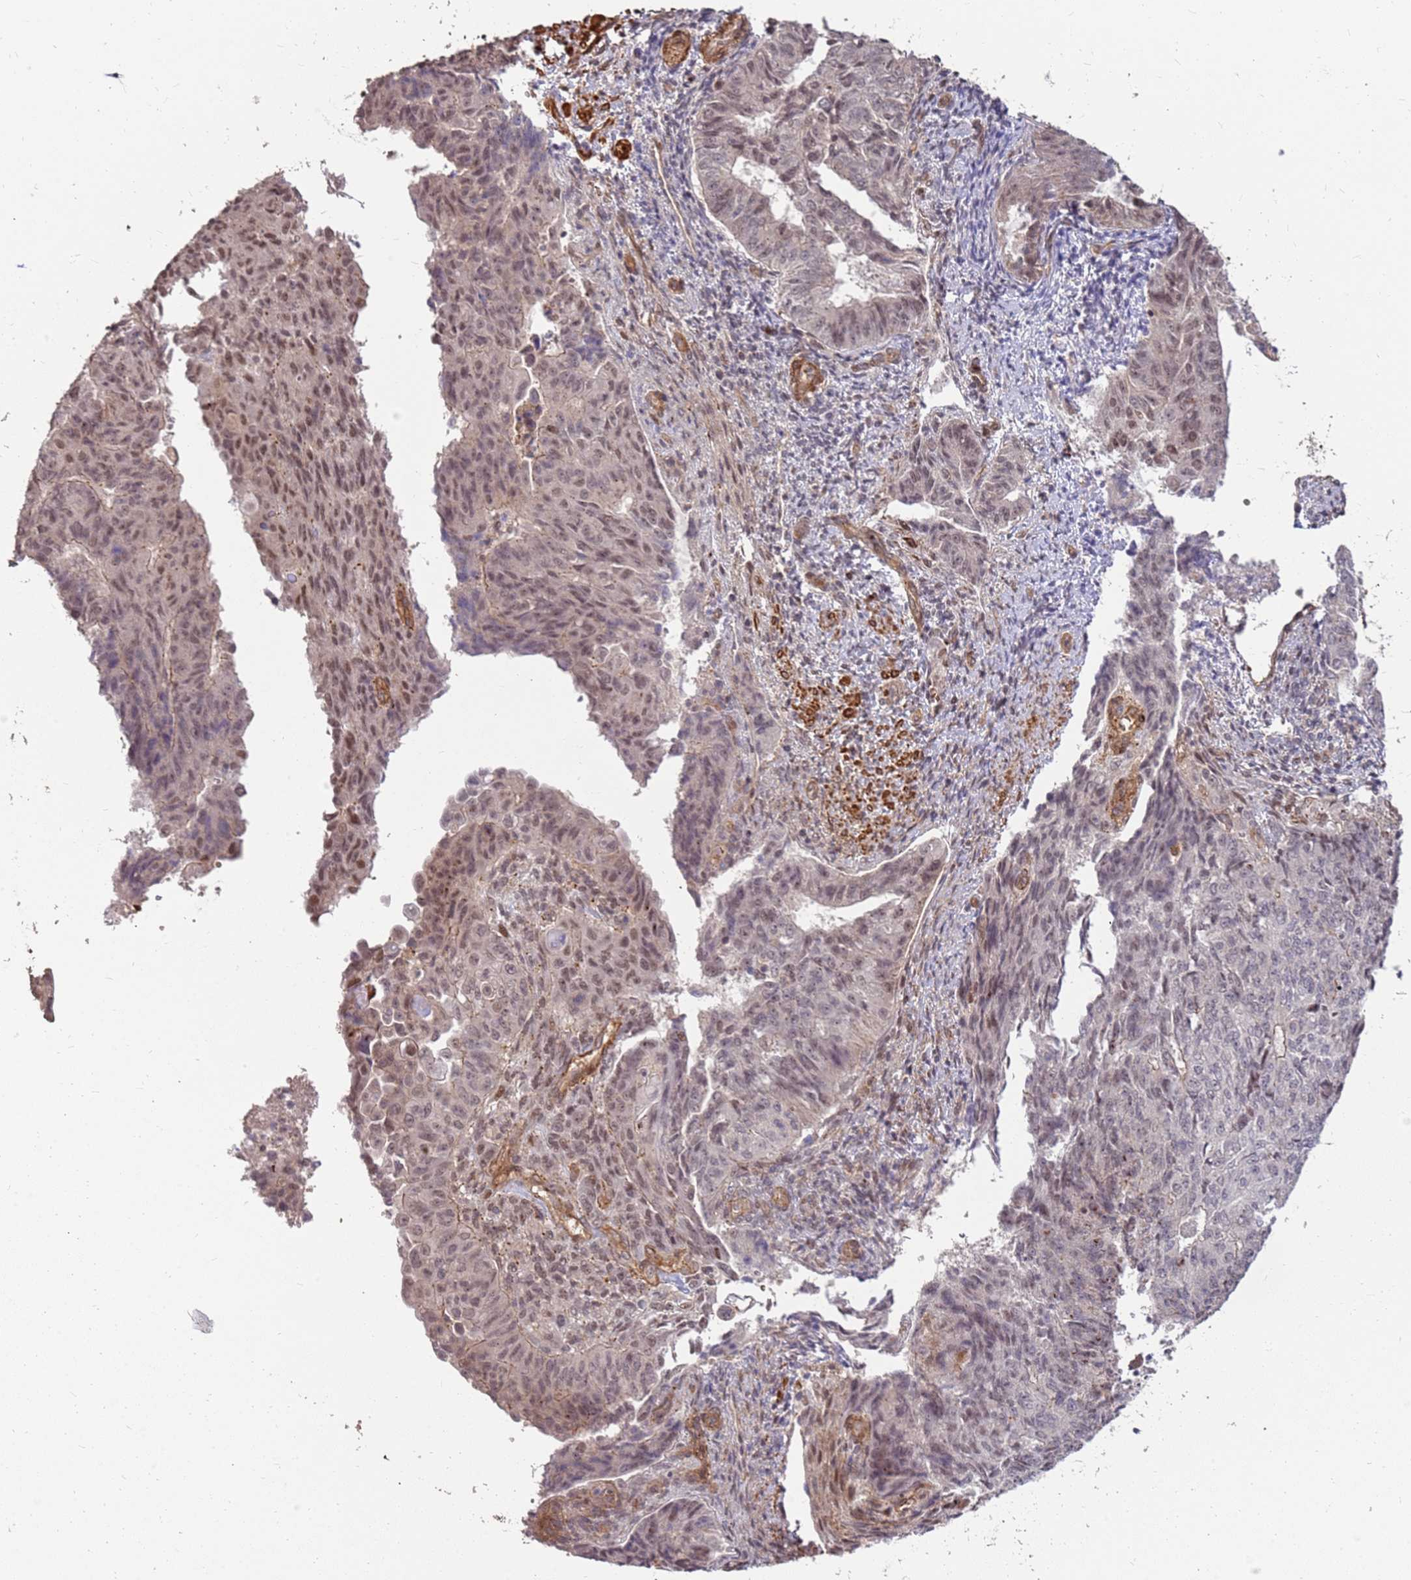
{"staining": {"intensity": "moderate", "quantity": "<25%", "location": "nuclear"}, "tissue": "endometrial cancer", "cell_type": "Tumor cells", "image_type": "cancer", "snomed": [{"axis": "morphology", "description": "Adenocarcinoma, NOS"}, {"axis": "topography", "description": "Endometrium"}], "caption": "A histopathology image of endometrial cancer (adenocarcinoma) stained for a protein demonstrates moderate nuclear brown staining in tumor cells.", "gene": "ST18", "patient": {"sex": "female", "age": 32}}